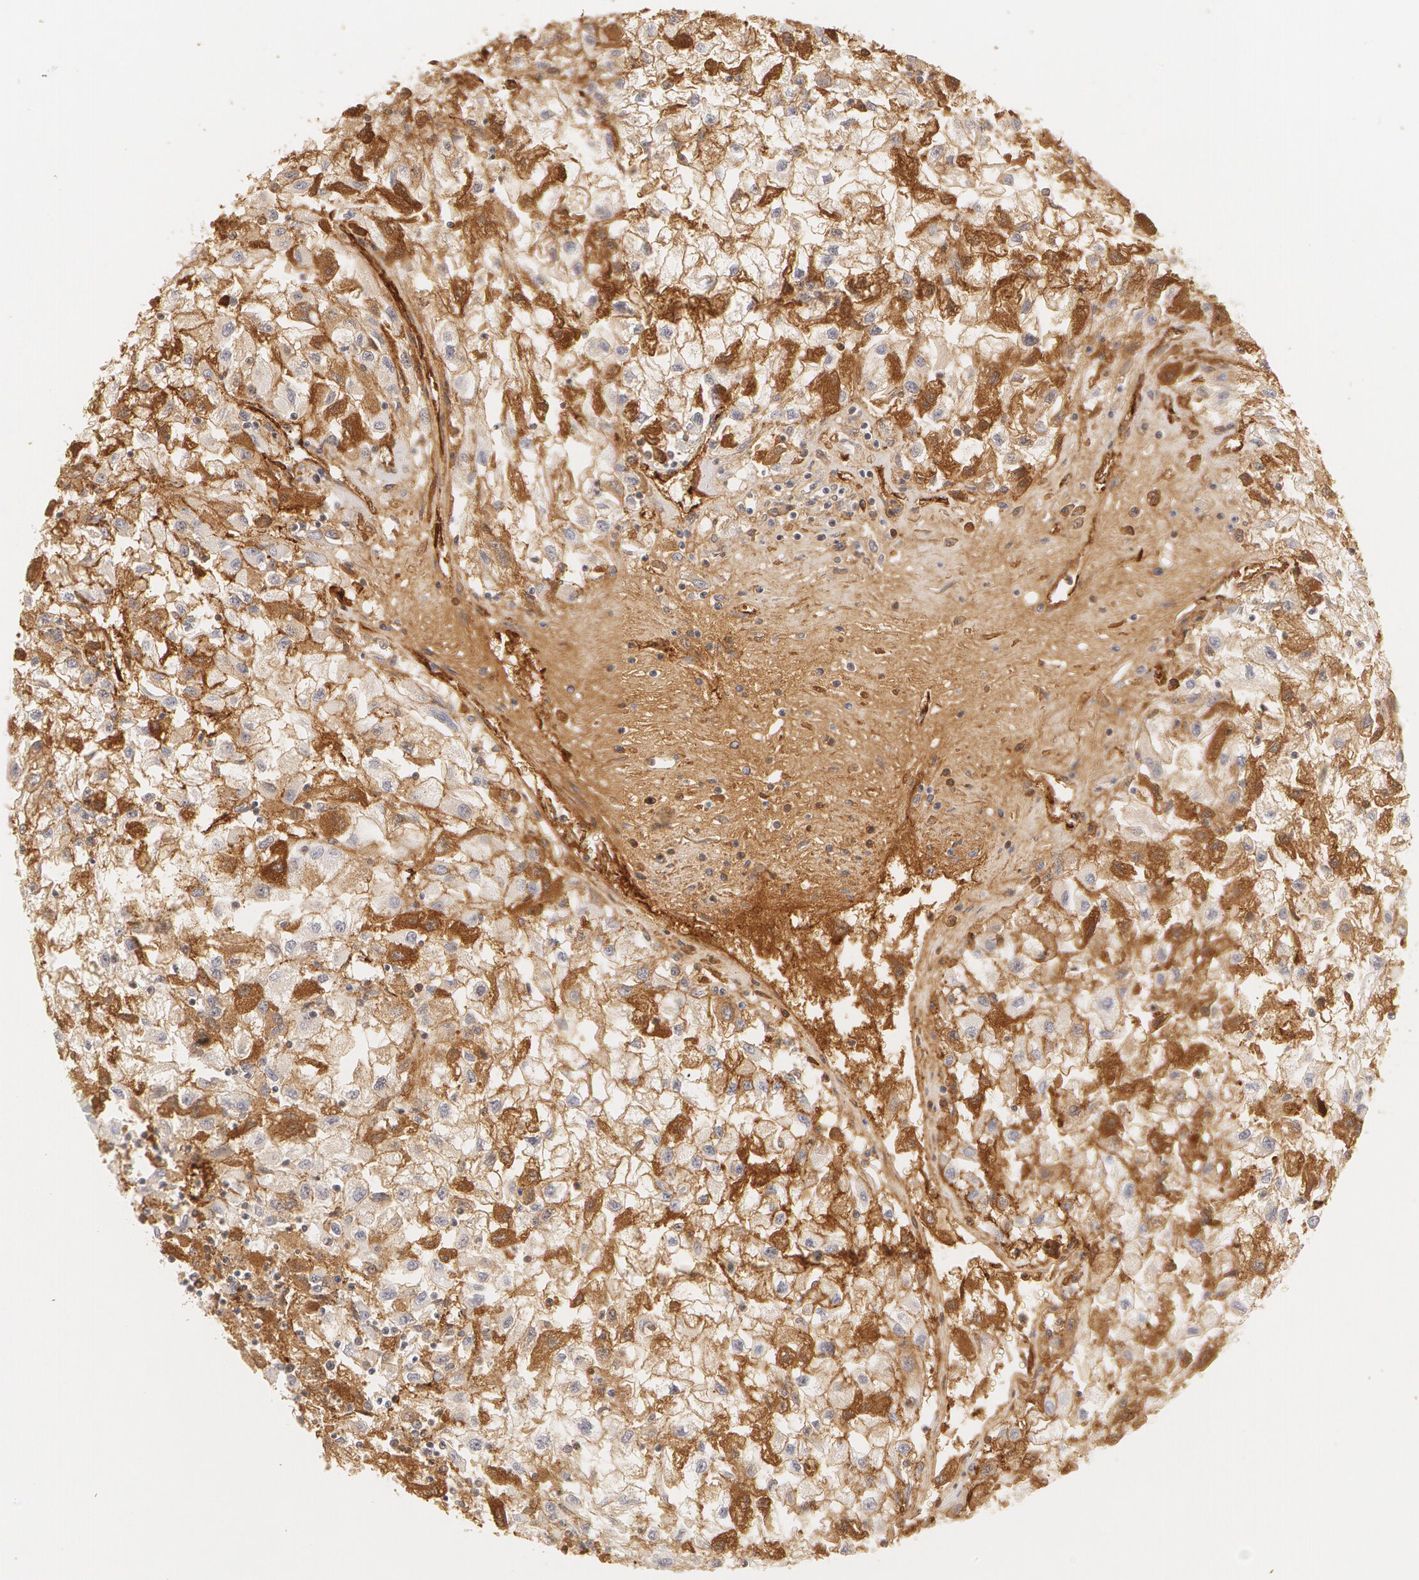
{"staining": {"intensity": "moderate", "quantity": "25%-75%", "location": "cytoplasmic/membranous"}, "tissue": "renal cancer", "cell_type": "Tumor cells", "image_type": "cancer", "snomed": [{"axis": "morphology", "description": "Adenocarcinoma, NOS"}, {"axis": "topography", "description": "Kidney"}], "caption": "Protein staining by IHC exhibits moderate cytoplasmic/membranous positivity in about 25%-75% of tumor cells in renal adenocarcinoma.", "gene": "VWF", "patient": {"sex": "male", "age": 59}}